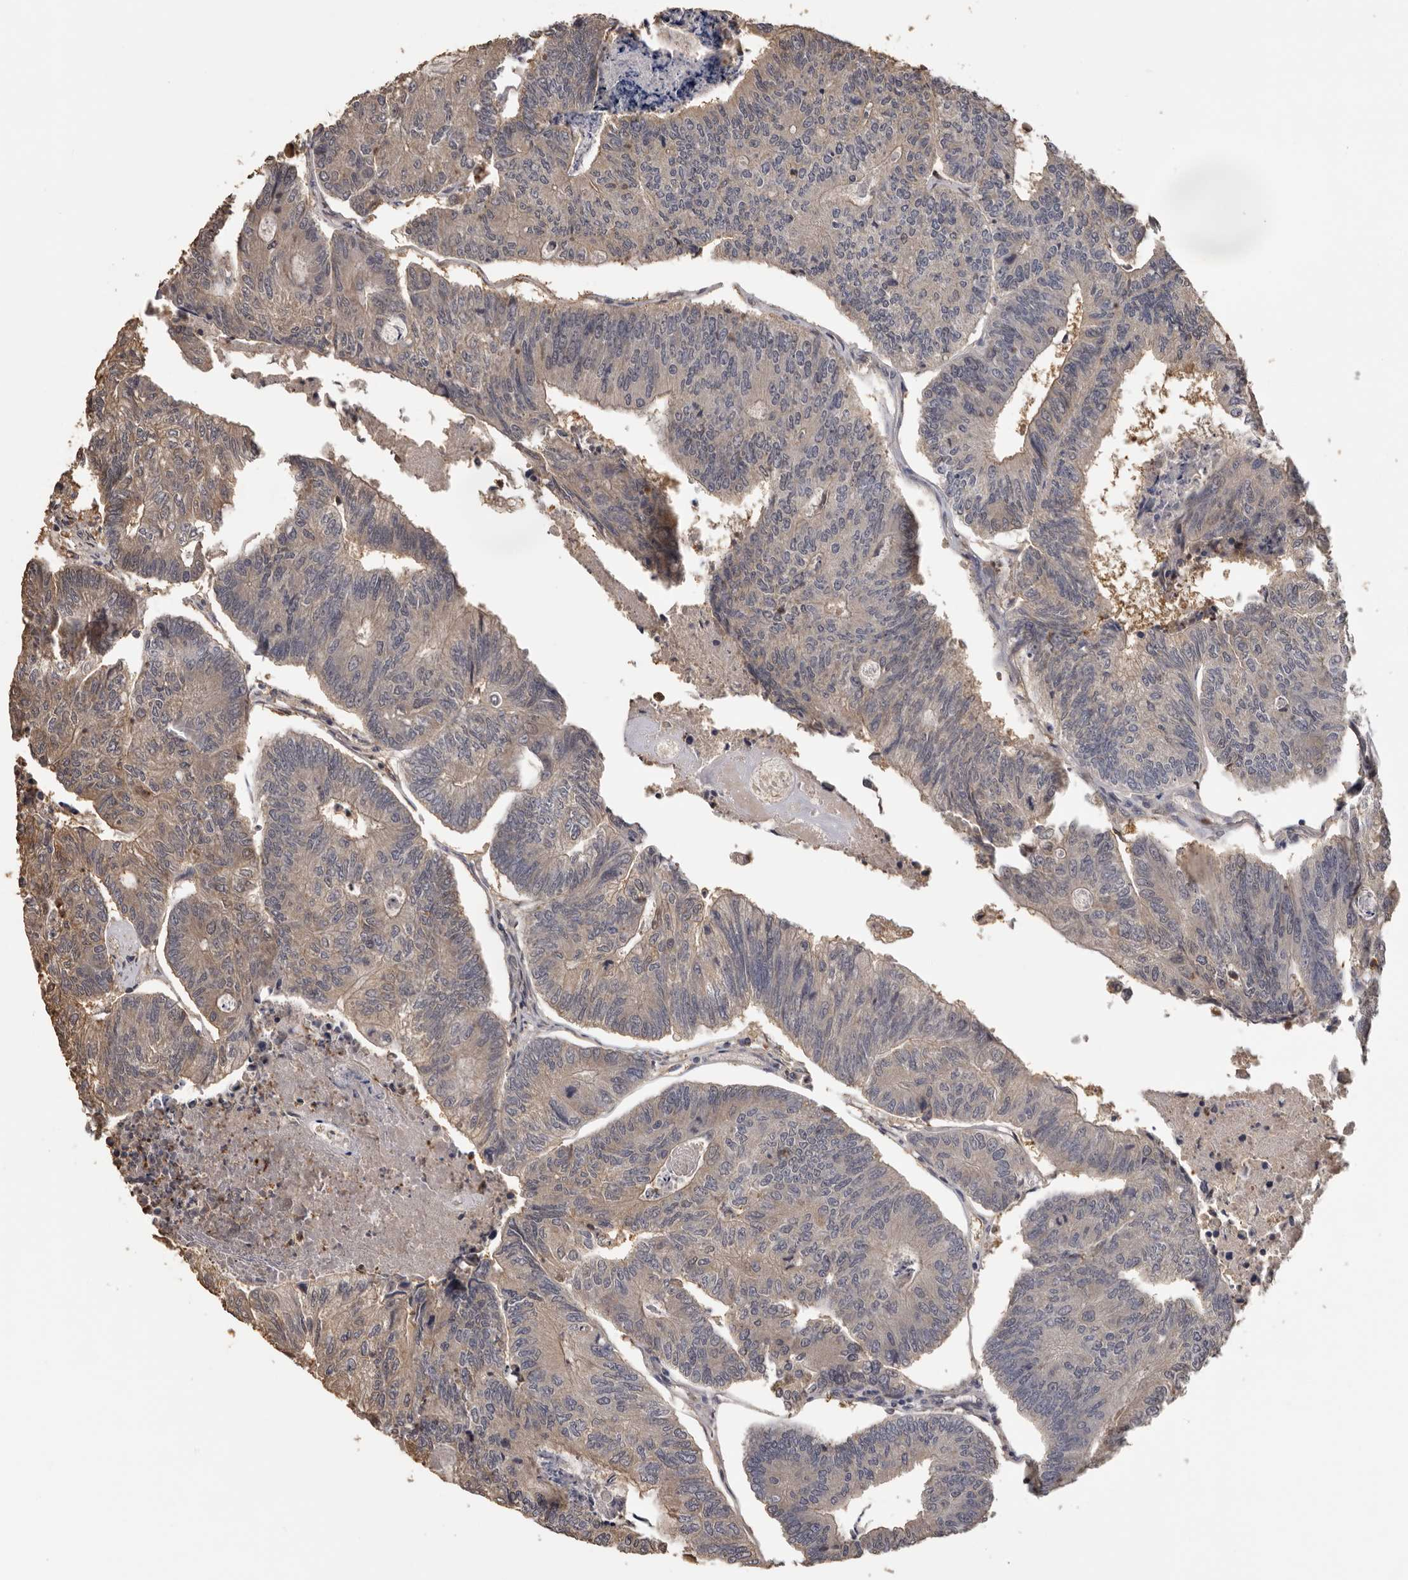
{"staining": {"intensity": "weak", "quantity": "<25%", "location": "cytoplasmic/membranous"}, "tissue": "colorectal cancer", "cell_type": "Tumor cells", "image_type": "cancer", "snomed": [{"axis": "morphology", "description": "Adenocarcinoma, NOS"}, {"axis": "topography", "description": "Colon"}], "caption": "Photomicrograph shows no significant protein expression in tumor cells of colorectal adenocarcinoma.", "gene": "KIF2B", "patient": {"sex": "female", "age": 67}}